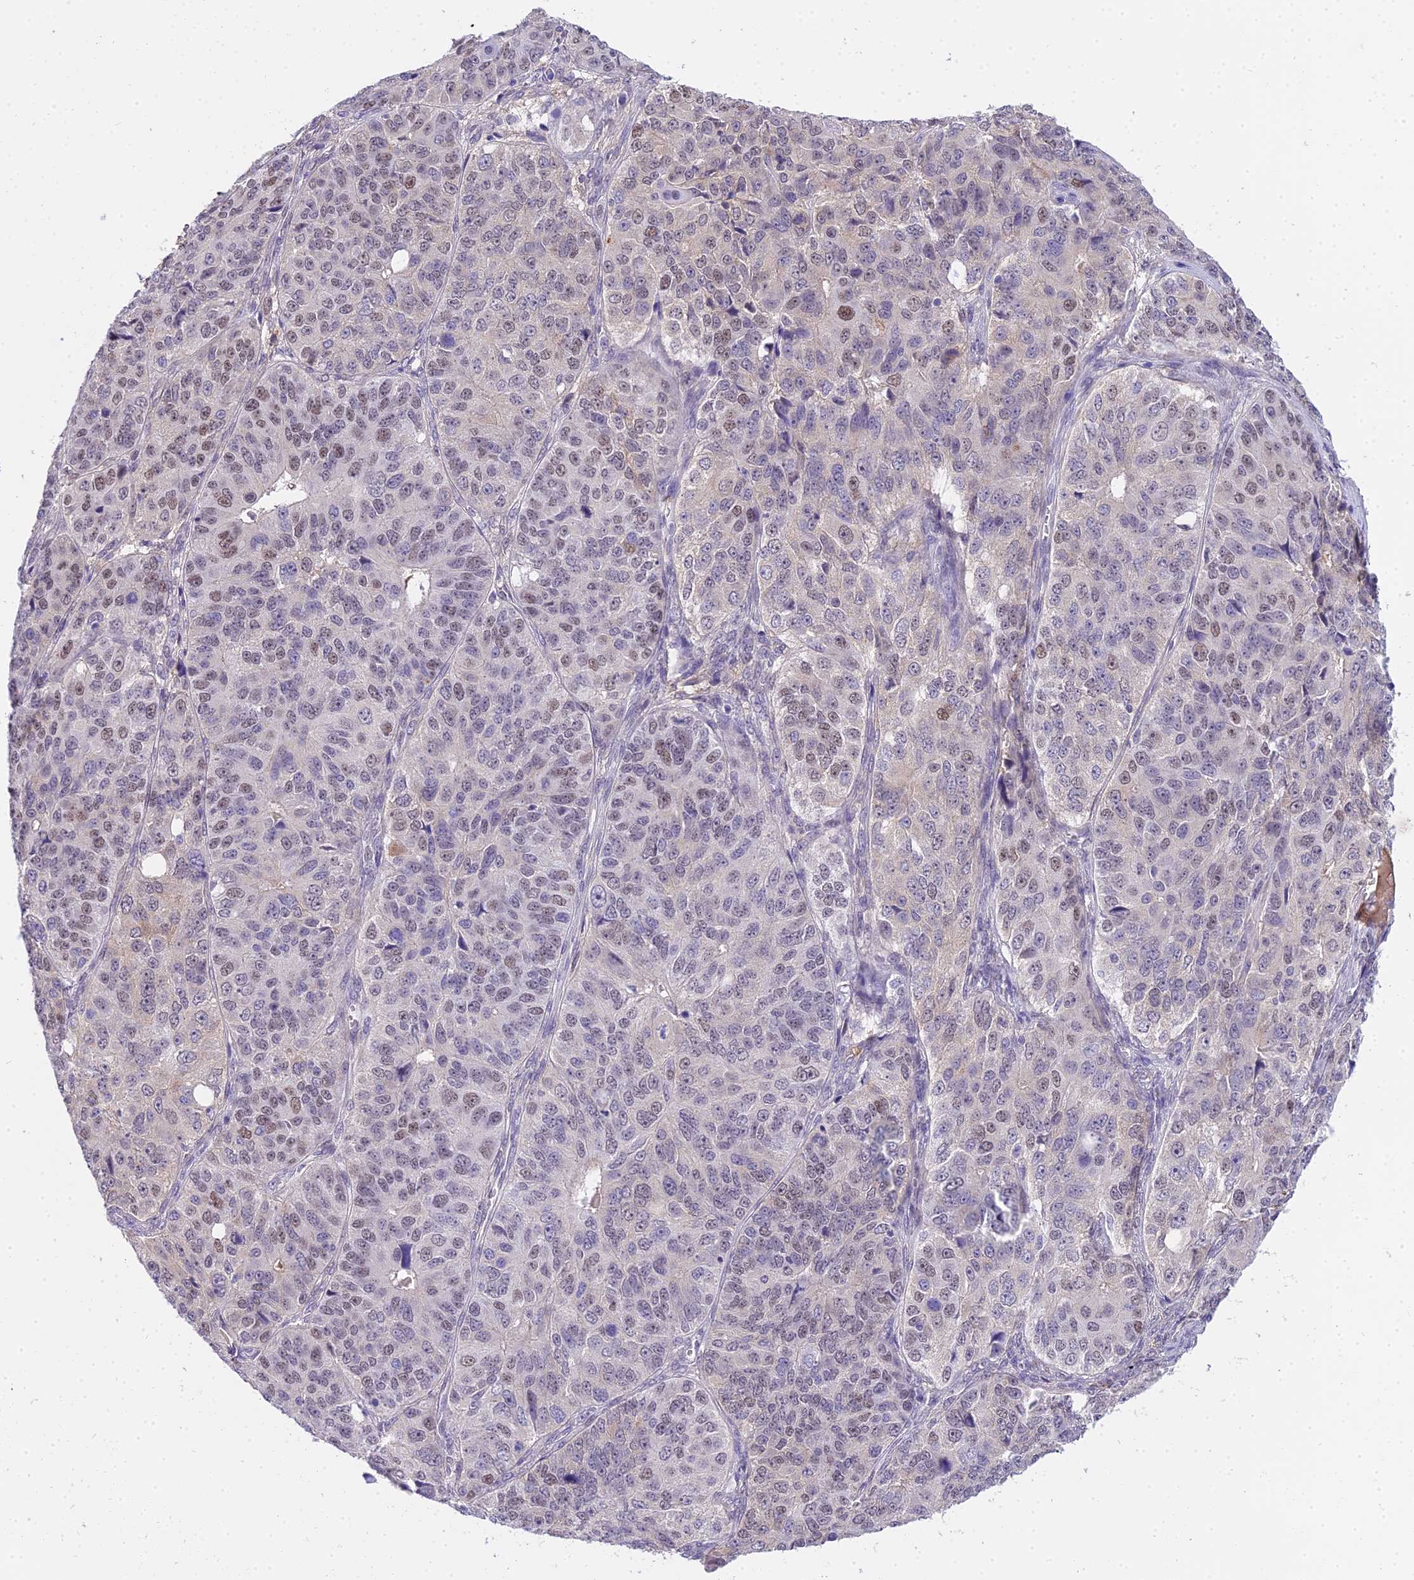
{"staining": {"intensity": "weak", "quantity": "25%-75%", "location": "nuclear"}, "tissue": "ovarian cancer", "cell_type": "Tumor cells", "image_type": "cancer", "snomed": [{"axis": "morphology", "description": "Carcinoma, endometroid"}, {"axis": "topography", "description": "Ovary"}], "caption": "Weak nuclear staining for a protein is seen in approximately 25%-75% of tumor cells of ovarian endometroid carcinoma using IHC.", "gene": "MAT2A", "patient": {"sex": "female", "age": 51}}